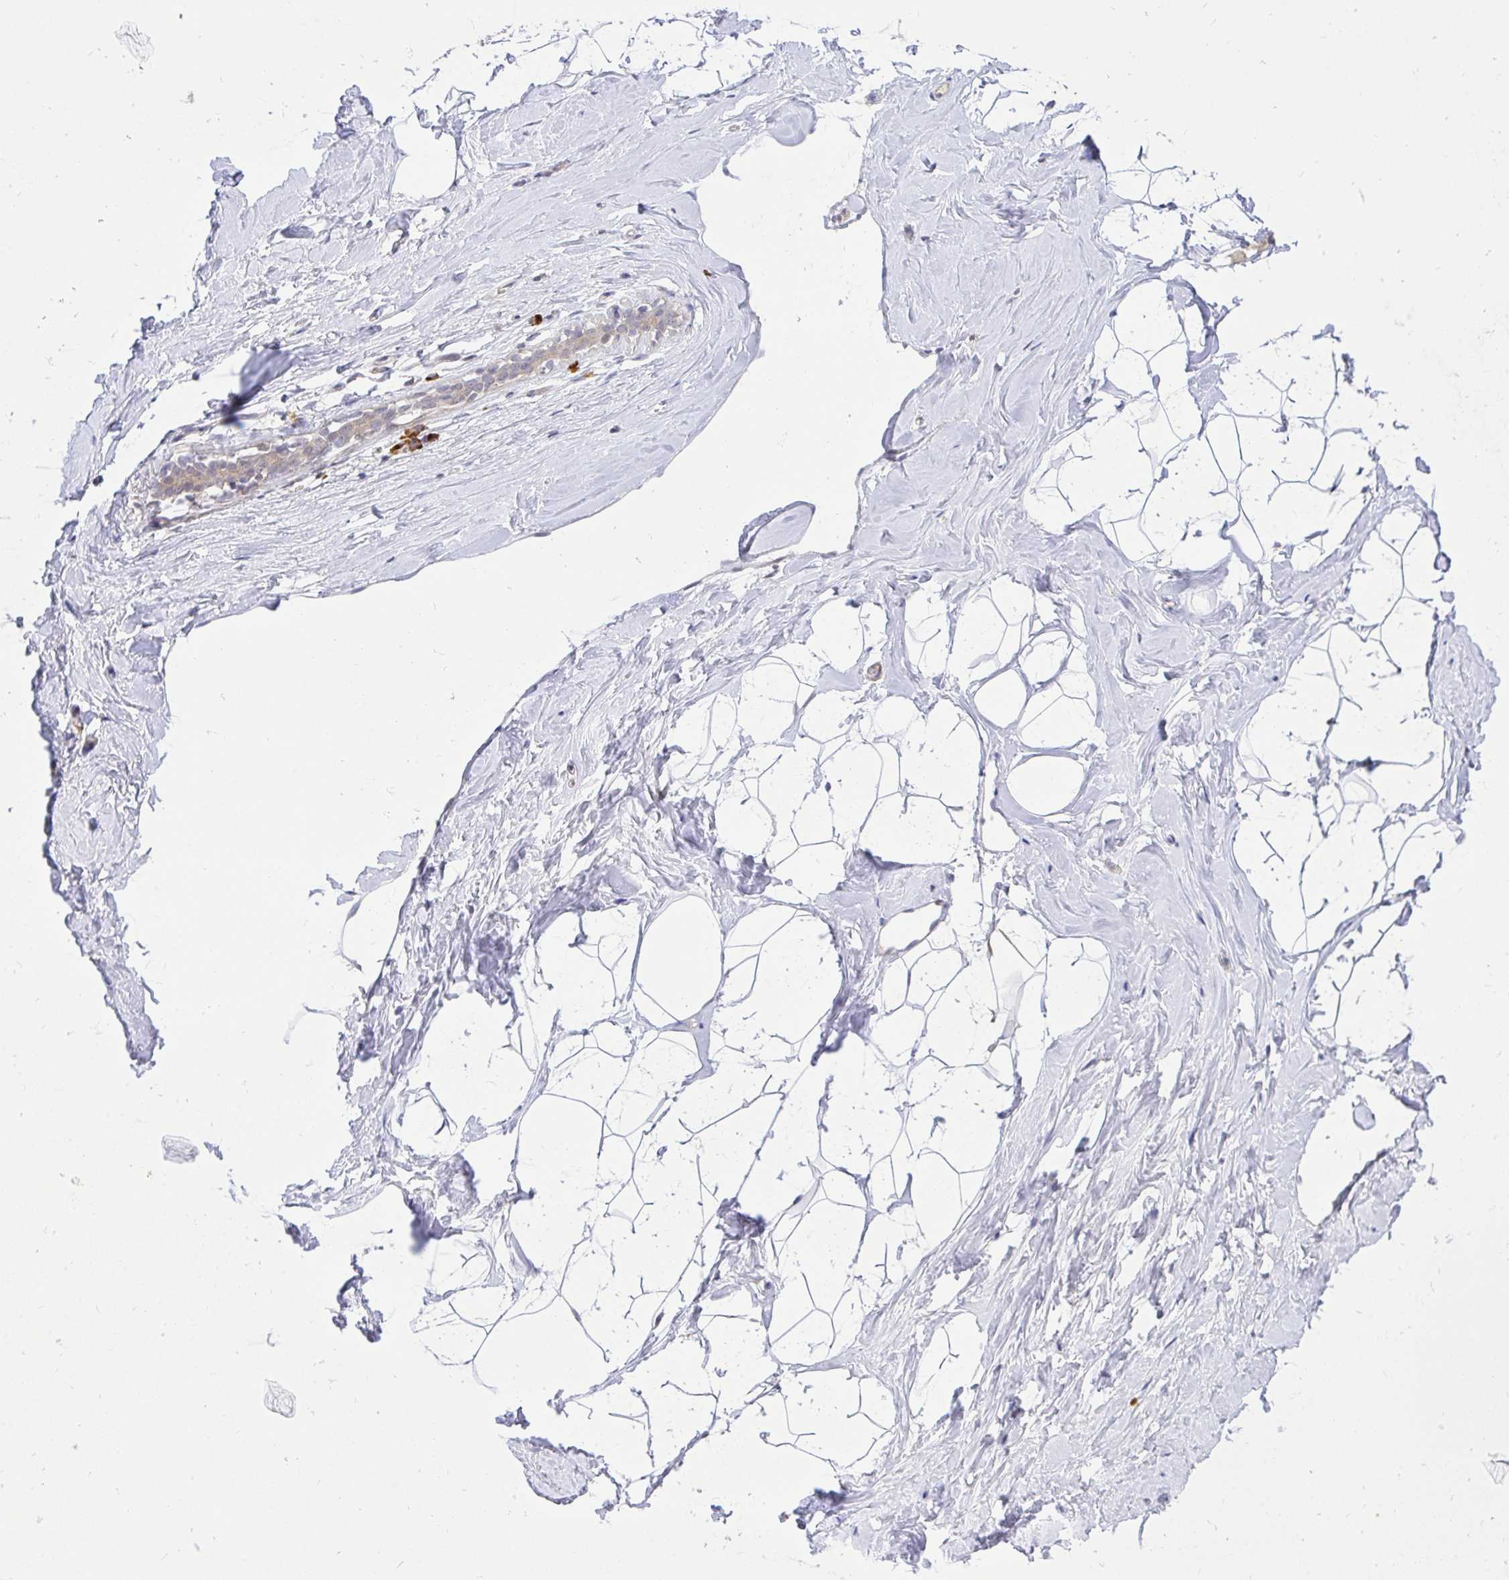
{"staining": {"intensity": "negative", "quantity": "none", "location": "none"}, "tissue": "breast", "cell_type": "Adipocytes", "image_type": "normal", "snomed": [{"axis": "morphology", "description": "Normal tissue, NOS"}, {"axis": "topography", "description": "Breast"}], "caption": "Immunohistochemistry photomicrograph of unremarkable breast stained for a protein (brown), which shows no staining in adipocytes. (DAB immunohistochemistry, high magnification).", "gene": "NAALAD2", "patient": {"sex": "female", "age": 32}}